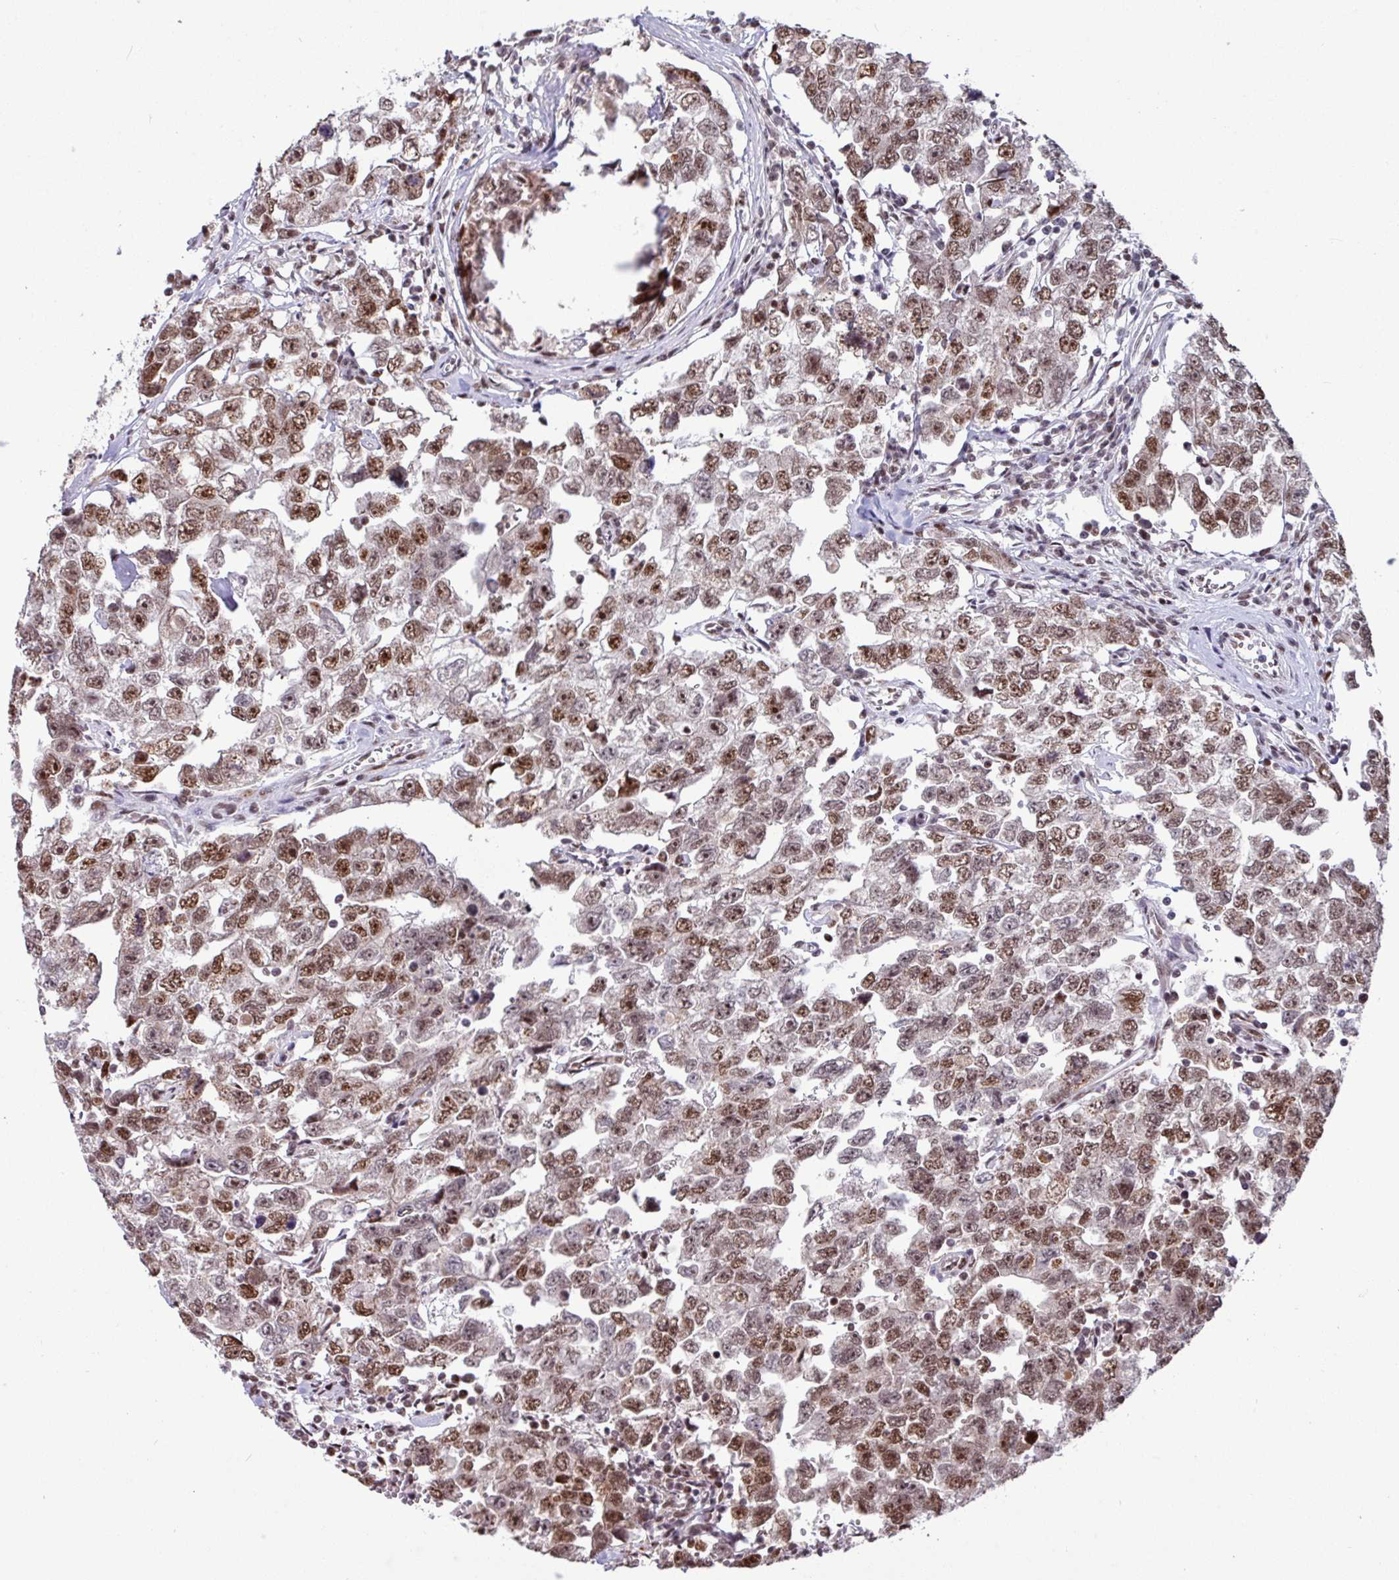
{"staining": {"intensity": "moderate", "quantity": ">75%", "location": "nuclear"}, "tissue": "testis cancer", "cell_type": "Tumor cells", "image_type": "cancer", "snomed": [{"axis": "morphology", "description": "Carcinoma, Embryonal, NOS"}, {"axis": "topography", "description": "Testis"}], "caption": "IHC of human testis cancer exhibits medium levels of moderate nuclear staining in approximately >75% of tumor cells.", "gene": "TDG", "patient": {"sex": "male", "age": 22}}